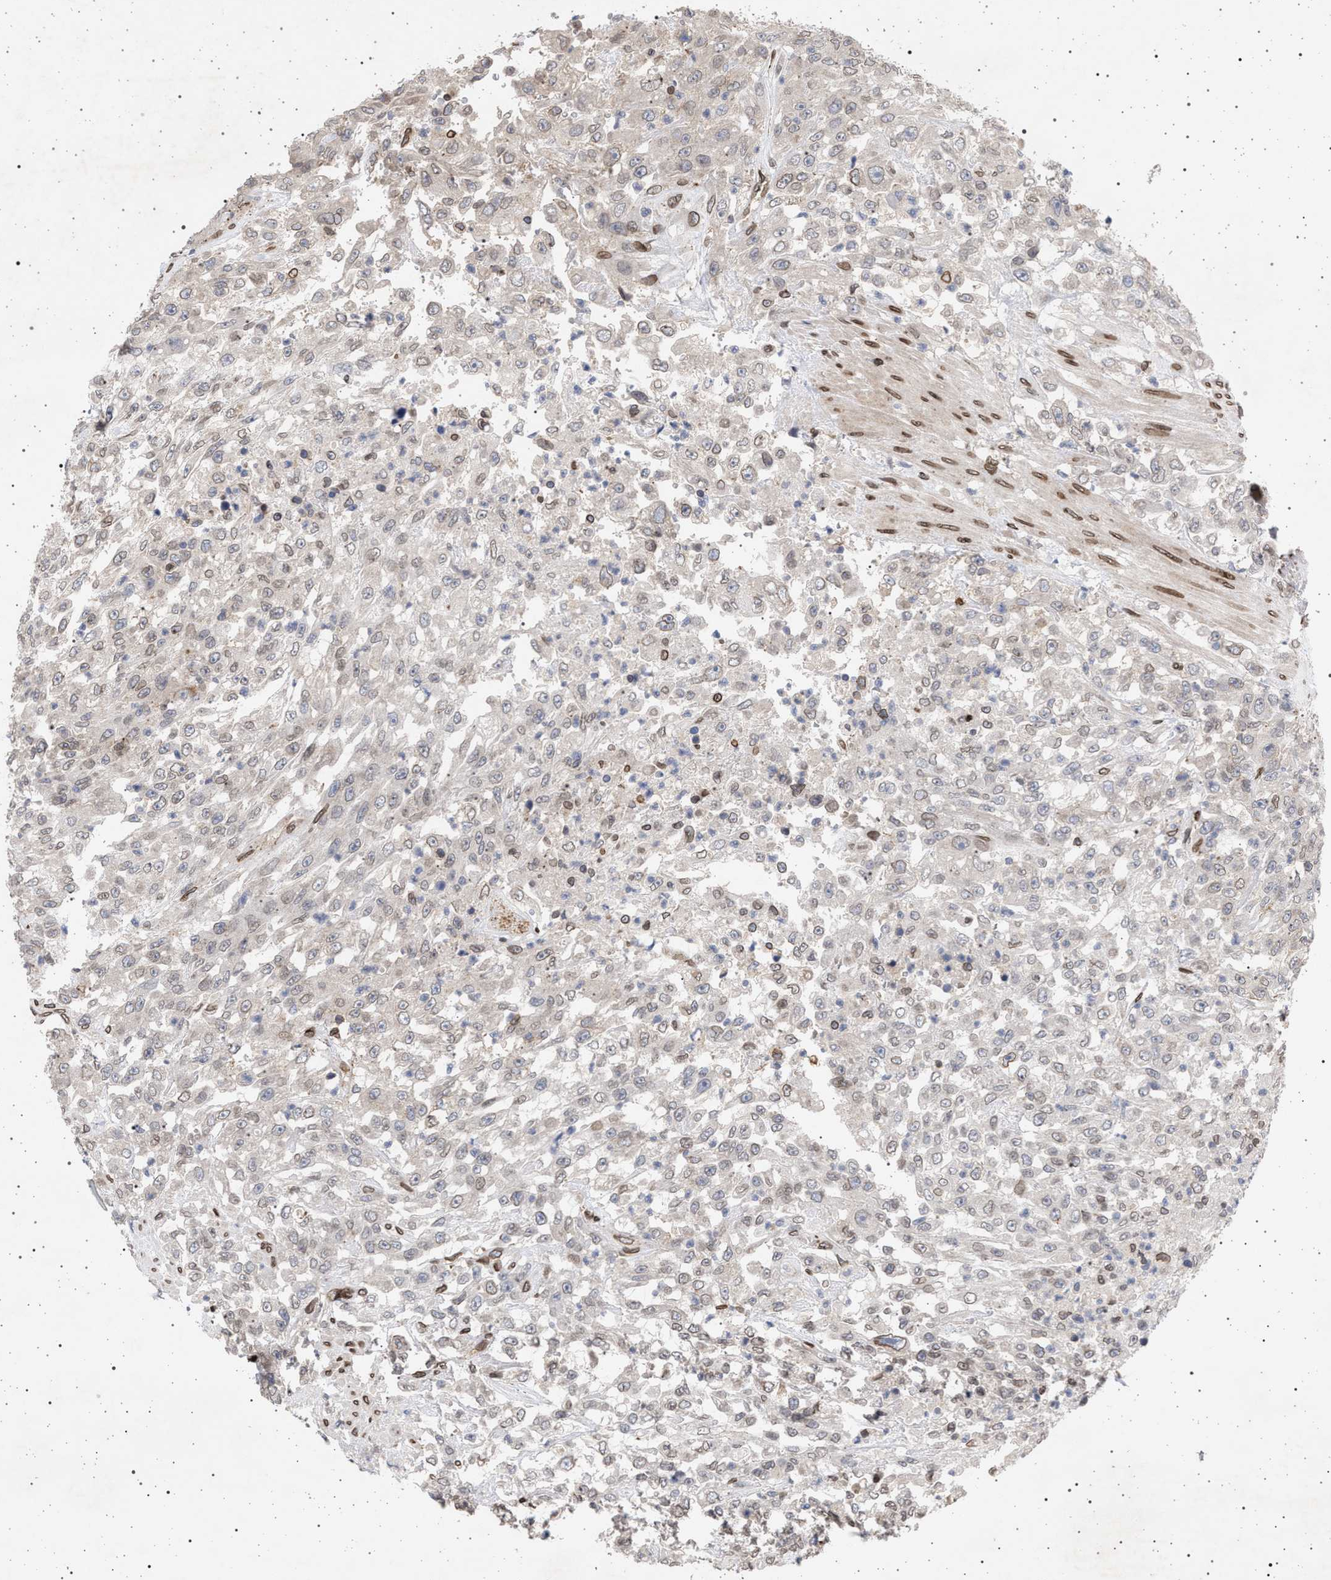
{"staining": {"intensity": "weak", "quantity": "<25%", "location": "cytoplasmic/membranous,nuclear"}, "tissue": "urothelial cancer", "cell_type": "Tumor cells", "image_type": "cancer", "snomed": [{"axis": "morphology", "description": "Urothelial carcinoma, High grade"}, {"axis": "topography", "description": "Urinary bladder"}], "caption": "This photomicrograph is of urothelial cancer stained with immunohistochemistry (IHC) to label a protein in brown with the nuclei are counter-stained blue. There is no staining in tumor cells. (DAB immunohistochemistry (IHC) with hematoxylin counter stain).", "gene": "ING2", "patient": {"sex": "male", "age": 46}}